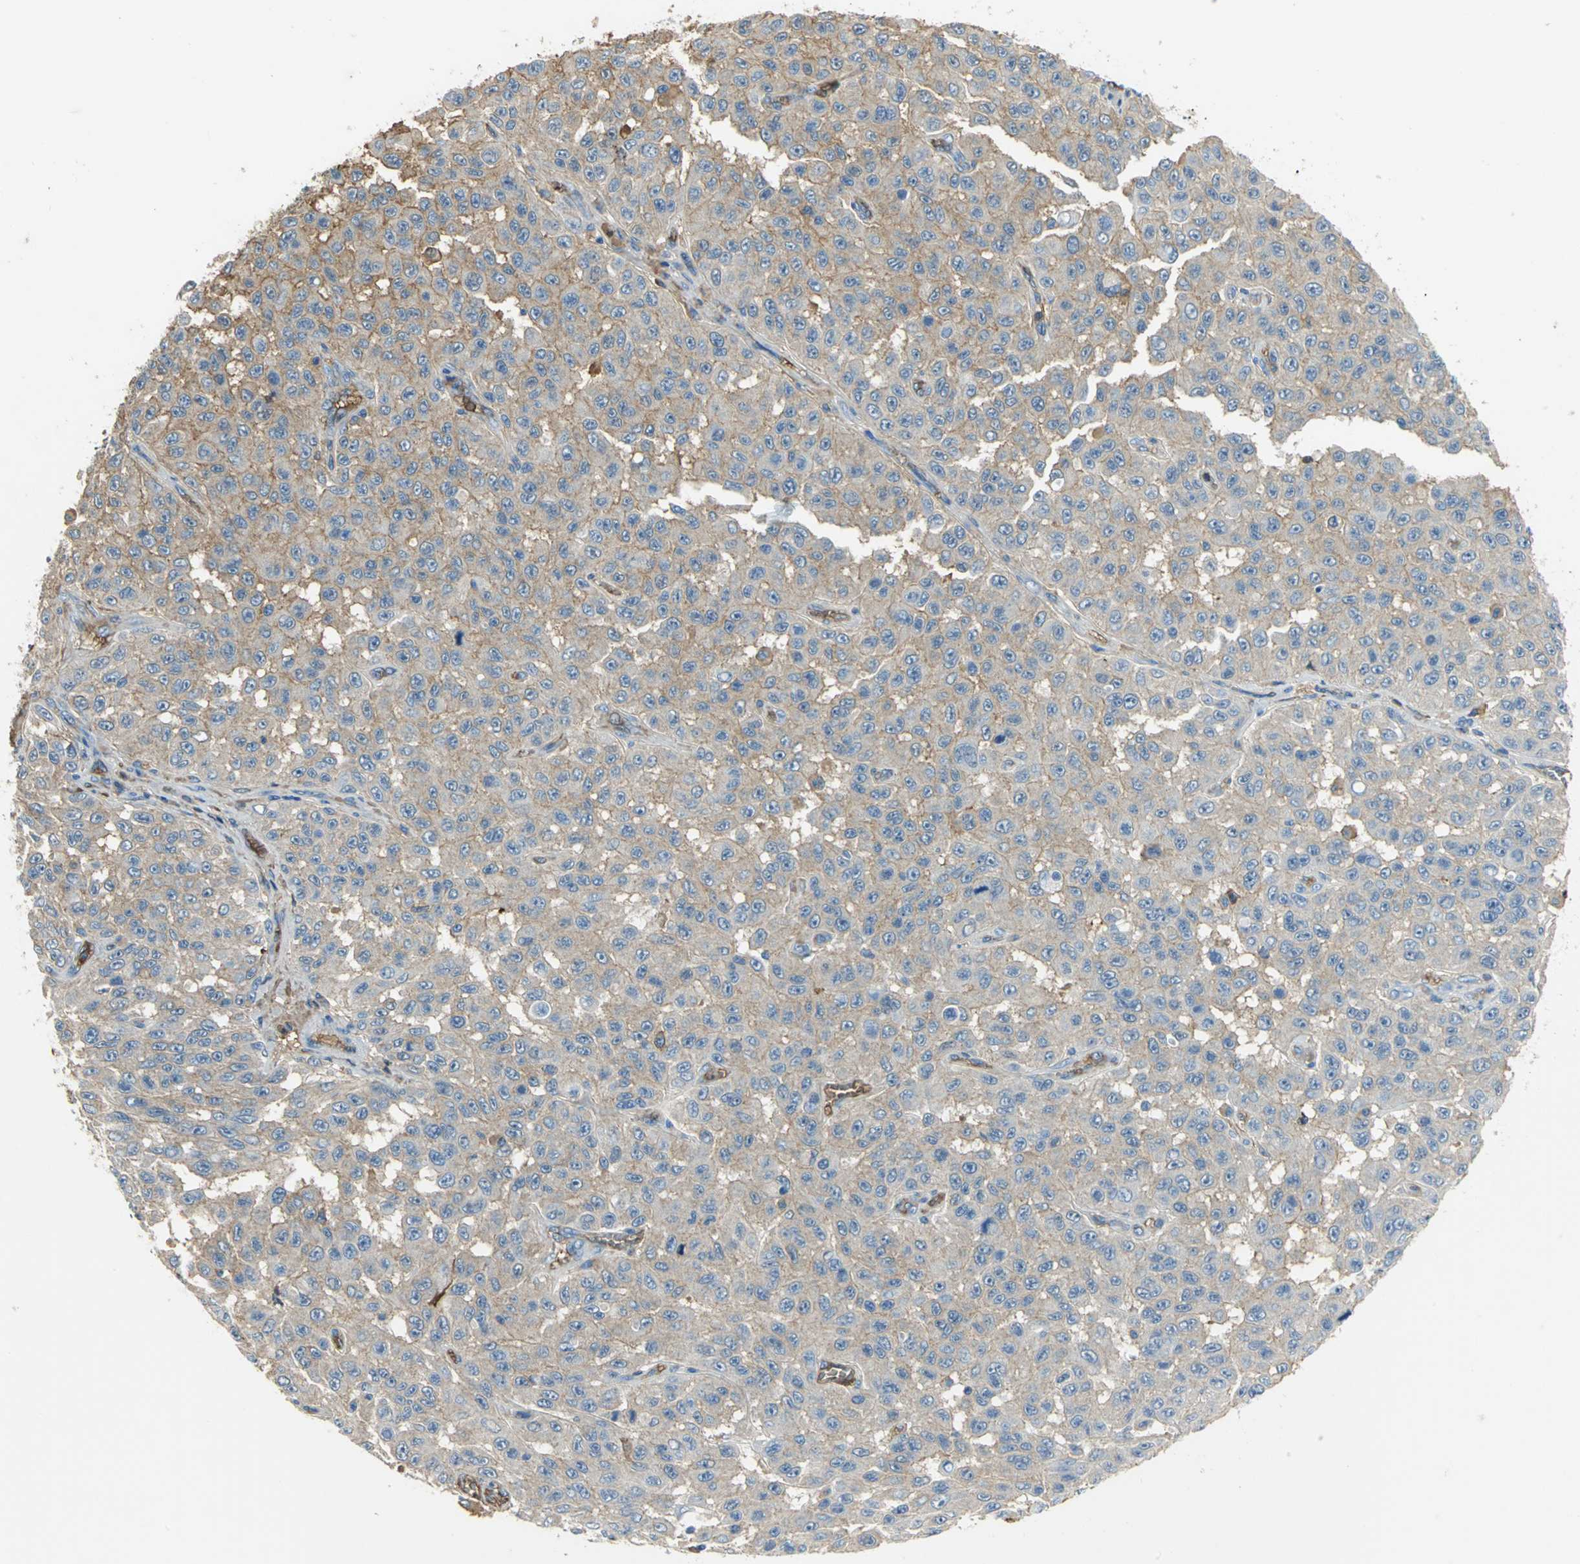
{"staining": {"intensity": "moderate", "quantity": ">75%", "location": "cytoplasmic/membranous"}, "tissue": "melanoma", "cell_type": "Tumor cells", "image_type": "cancer", "snomed": [{"axis": "morphology", "description": "Malignant melanoma, NOS"}, {"axis": "topography", "description": "Skin"}], "caption": "High-magnification brightfield microscopy of malignant melanoma stained with DAB (3,3'-diaminobenzidine) (brown) and counterstained with hematoxylin (blue). tumor cells exhibit moderate cytoplasmic/membranous positivity is present in approximately>75% of cells.", "gene": "GYG2", "patient": {"sex": "male", "age": 30}}